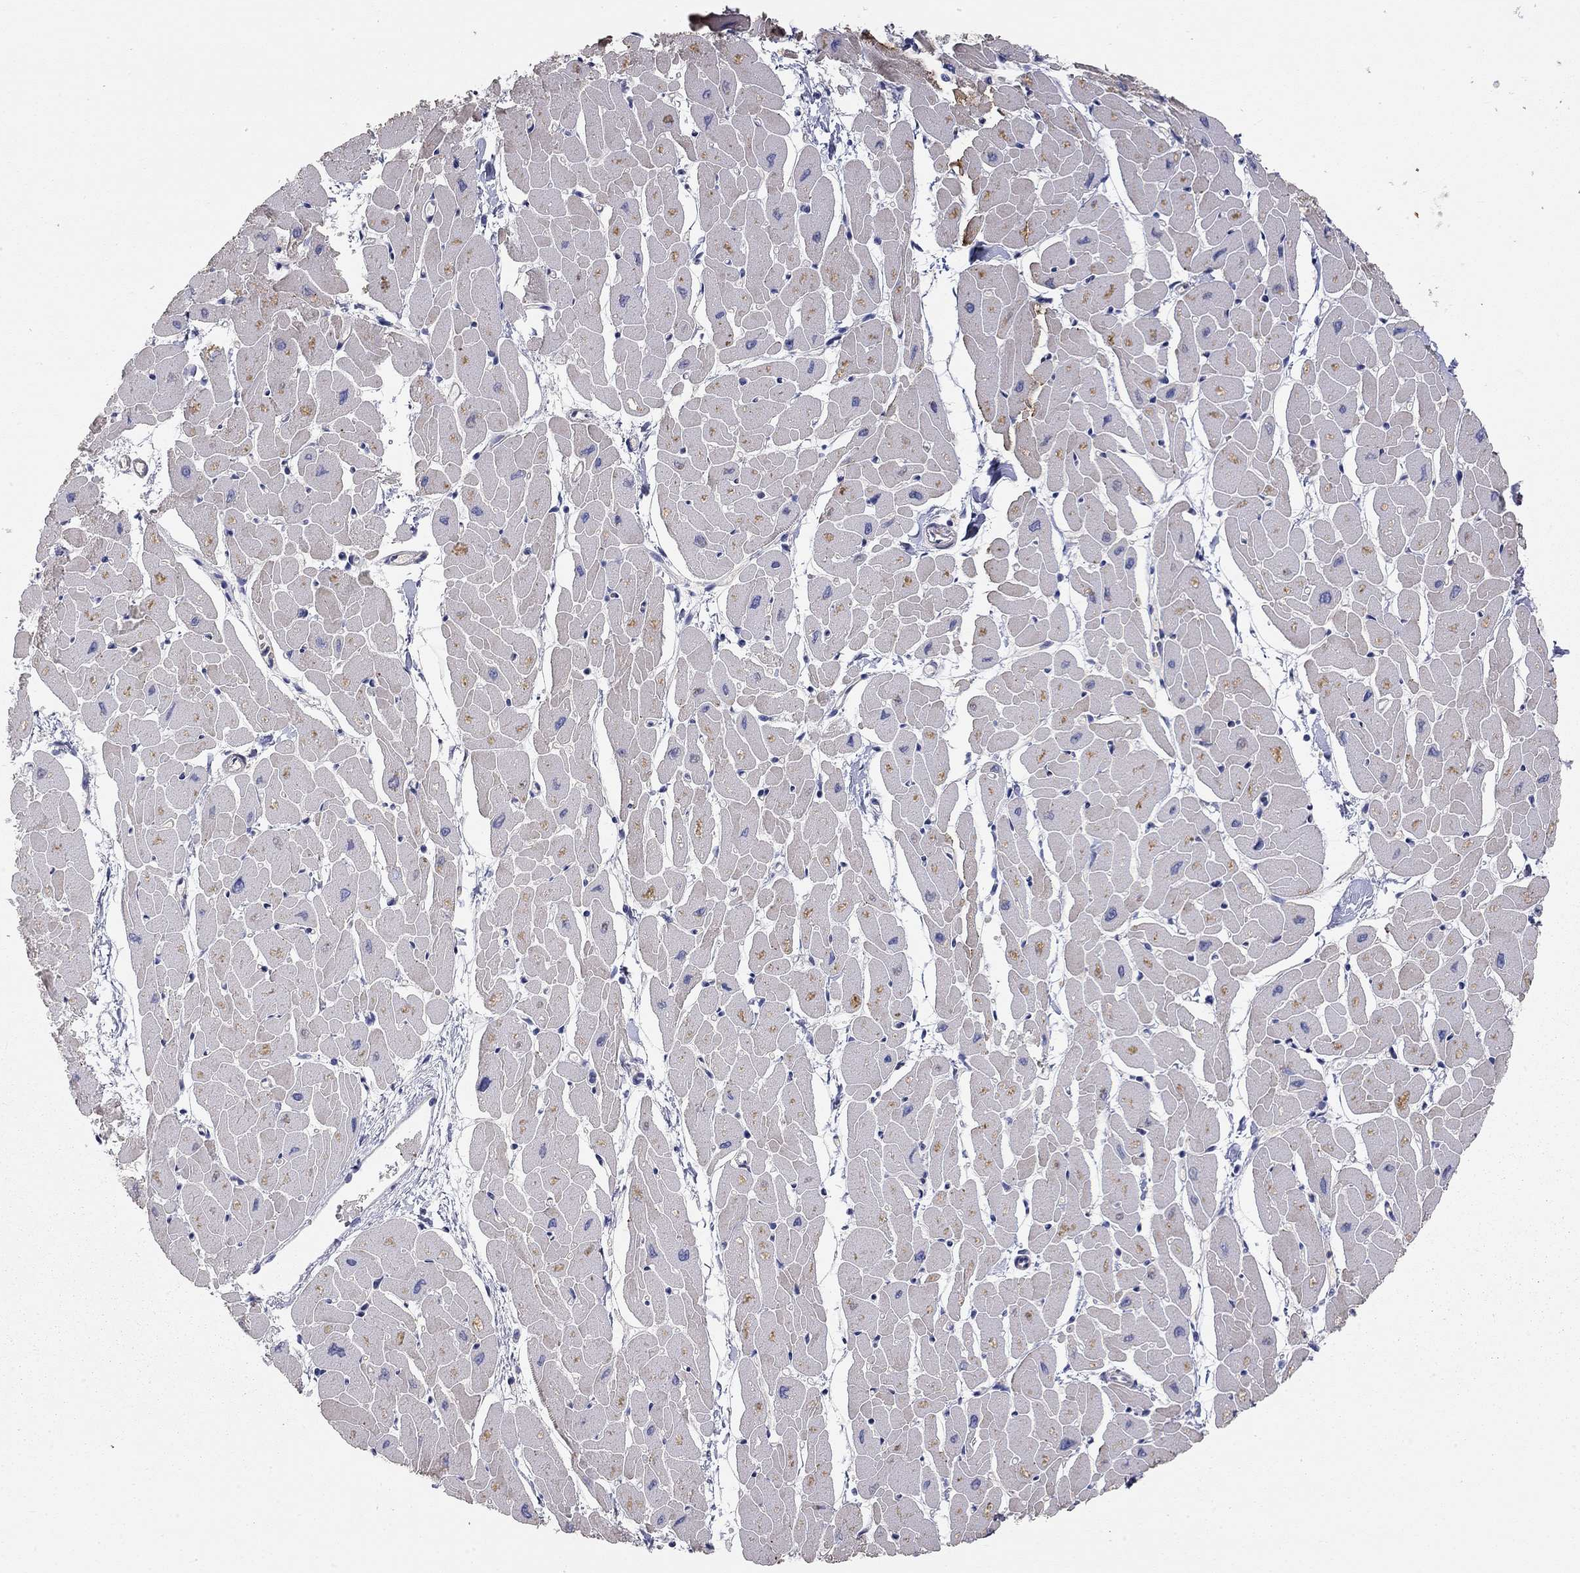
{"staining": {"intensity": "negative", "quantity": "none", "location": "none"}, "tissue": "heart muscle", "cell_type": "Cardiomyocytes", "image_type": "normal", "snomed": [{"axis": "morphology", "description": "Normal tissue, NOS"}, {"axis": "topography", "description": "Heart"}], "caption": "Immunohistochemistry (IHC) of benign human heart muscle exhibits no positivity in cardiomyocytes.", "gene": "PAPSS2", "patient": {"sex": "male", "age": 57}}